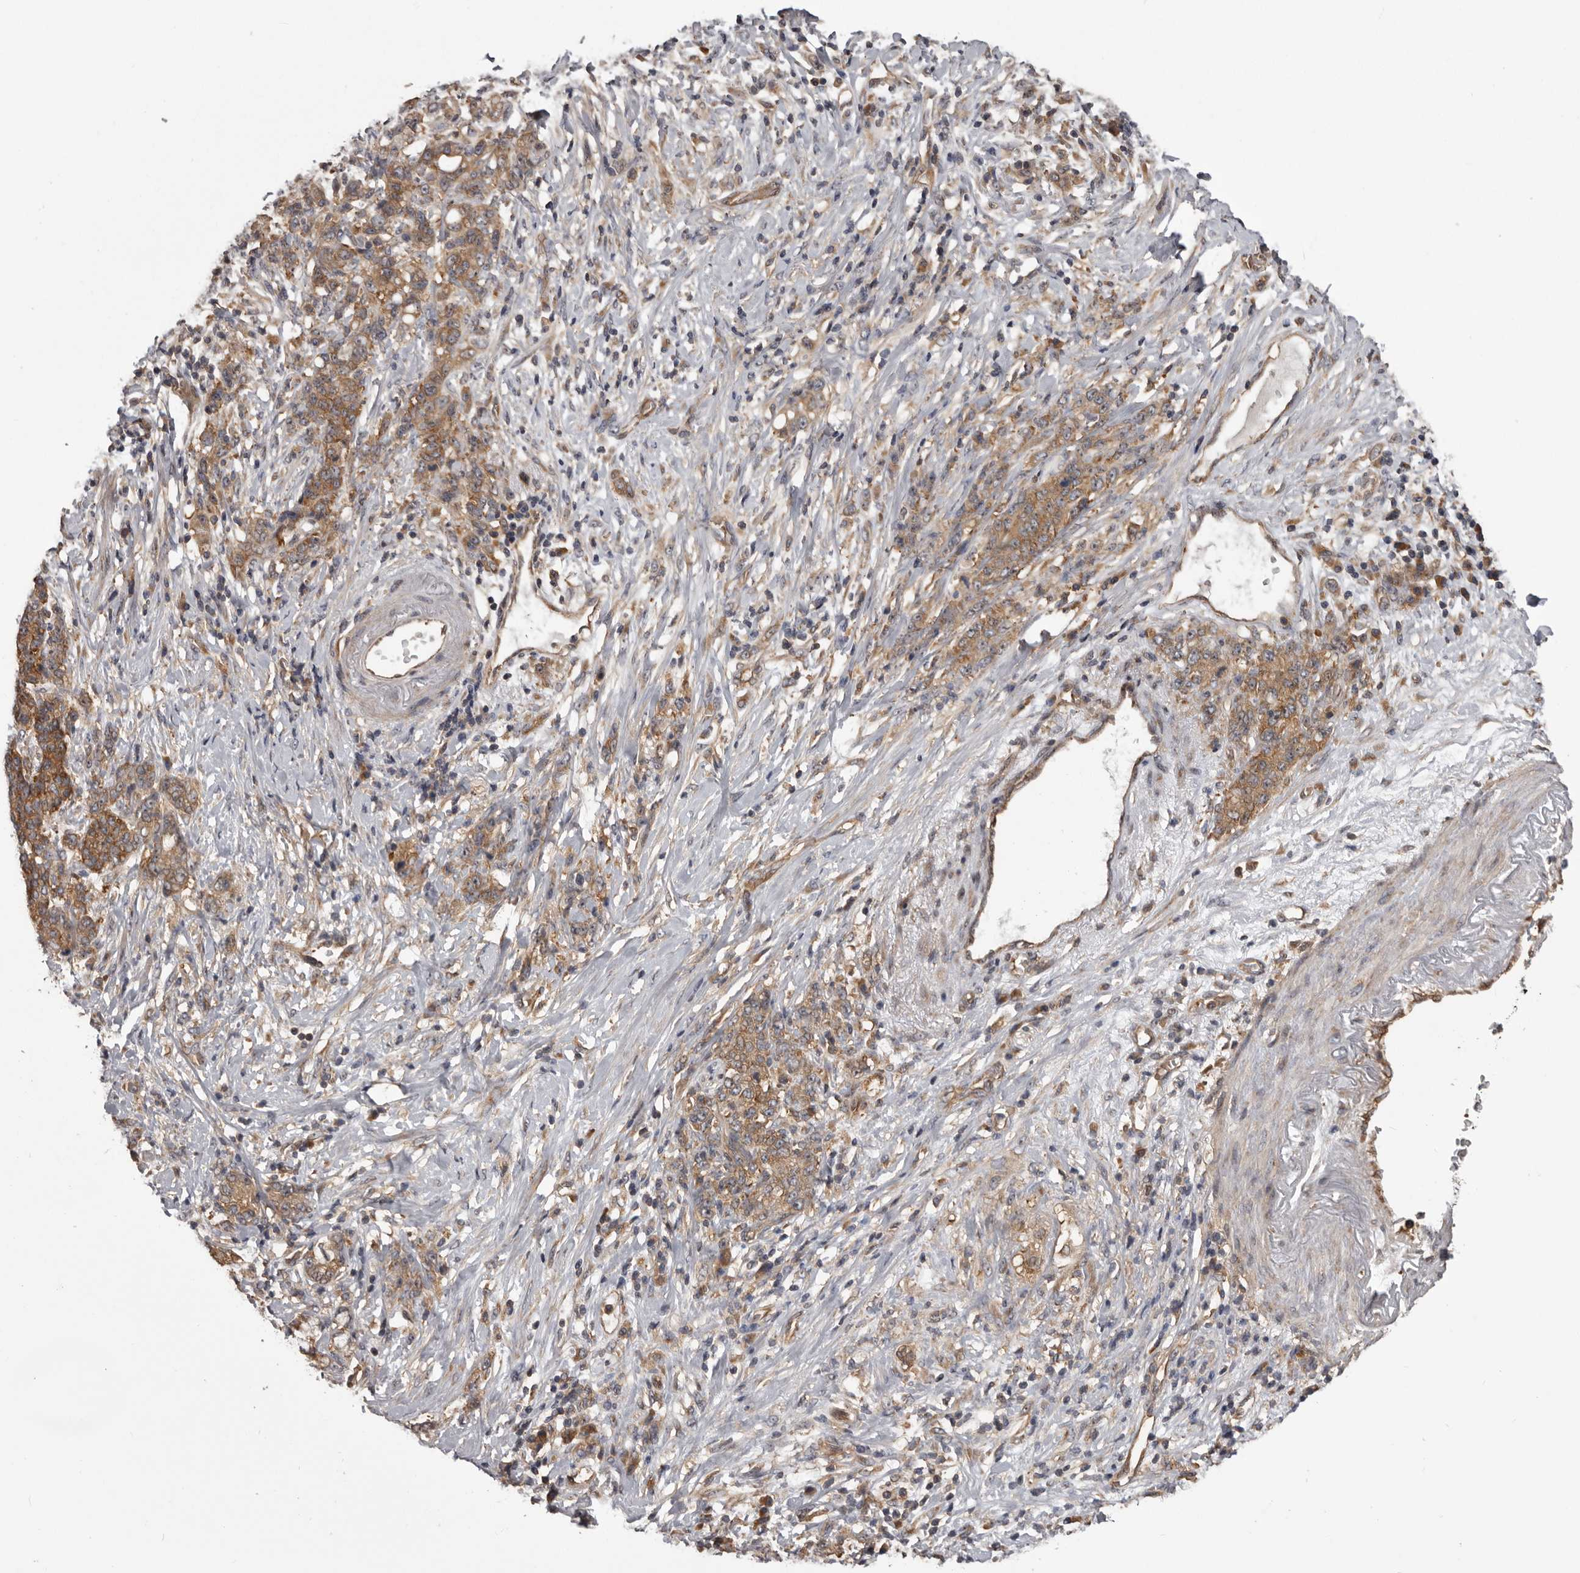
{"staining": {"intensity": "moderate", "quantity": ">75%", "location": "cytoplasmic/membranous"}, "tissue": "stomach cancer", "cell_type": "Tumor cells", "image_type": "cancer", "snomed": [{"axis": "morphology", "description": "Adenocarcinoma, NOS"}, {"axis": "topography", "description": "Stomach, lower"}], "caption": "Stomach cancer stained with immunohistochemistry (IHC) shows moderate cytoplasmic/membranous positivity in about >75% of tumor cells. The protein is stained brown, and the nuclei are stained in blue (DAB IHC with brightfield microscopy, high magnification).", "gene": "DARS1", "patient": {"sex": "male", "age": 88}}